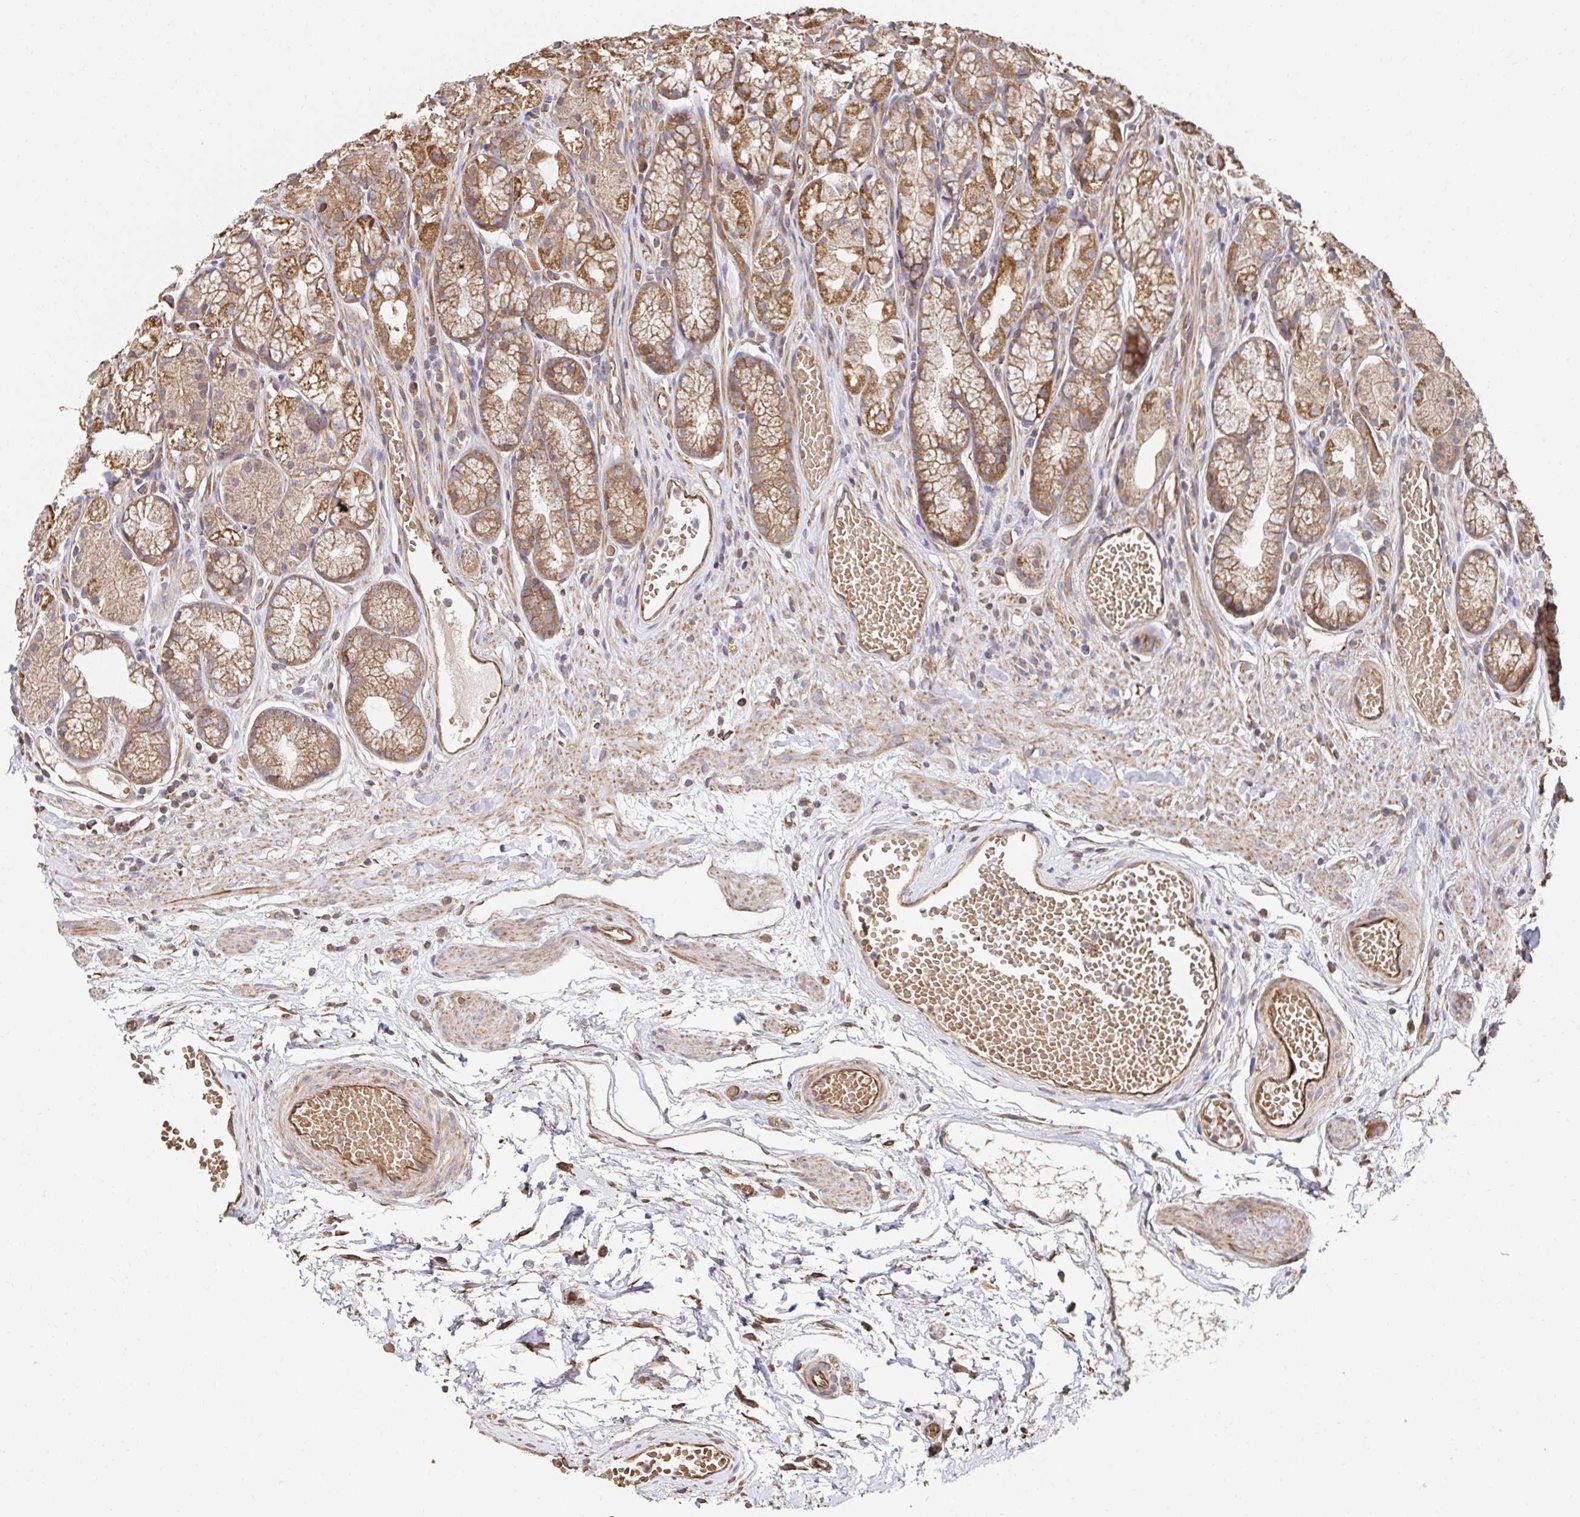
{"staining": {"intensity": "moderate", "quantity": ">75%", "location": "cytoplasmic/membranous"}, "tissue": "stomach", "cell_type": "Glandular cells", "image_type": "normal", "snomed": [{"axis": "morphology", "description": "Normal tissue, NOS"}, {"axis": "topography", "description": "Smooth muscle"}, {"axis": "topography", "description": "Stomach"}], "caption": "DAB (3,3'-diaminobenzidine) immunohistochemical staining of benign stomach reveals moderate cytoplasmic/membranous protein staining in approximately >75% of glandular cells.", "gene": "APBB1", "patient": {"sex": "male", "age": 70}}